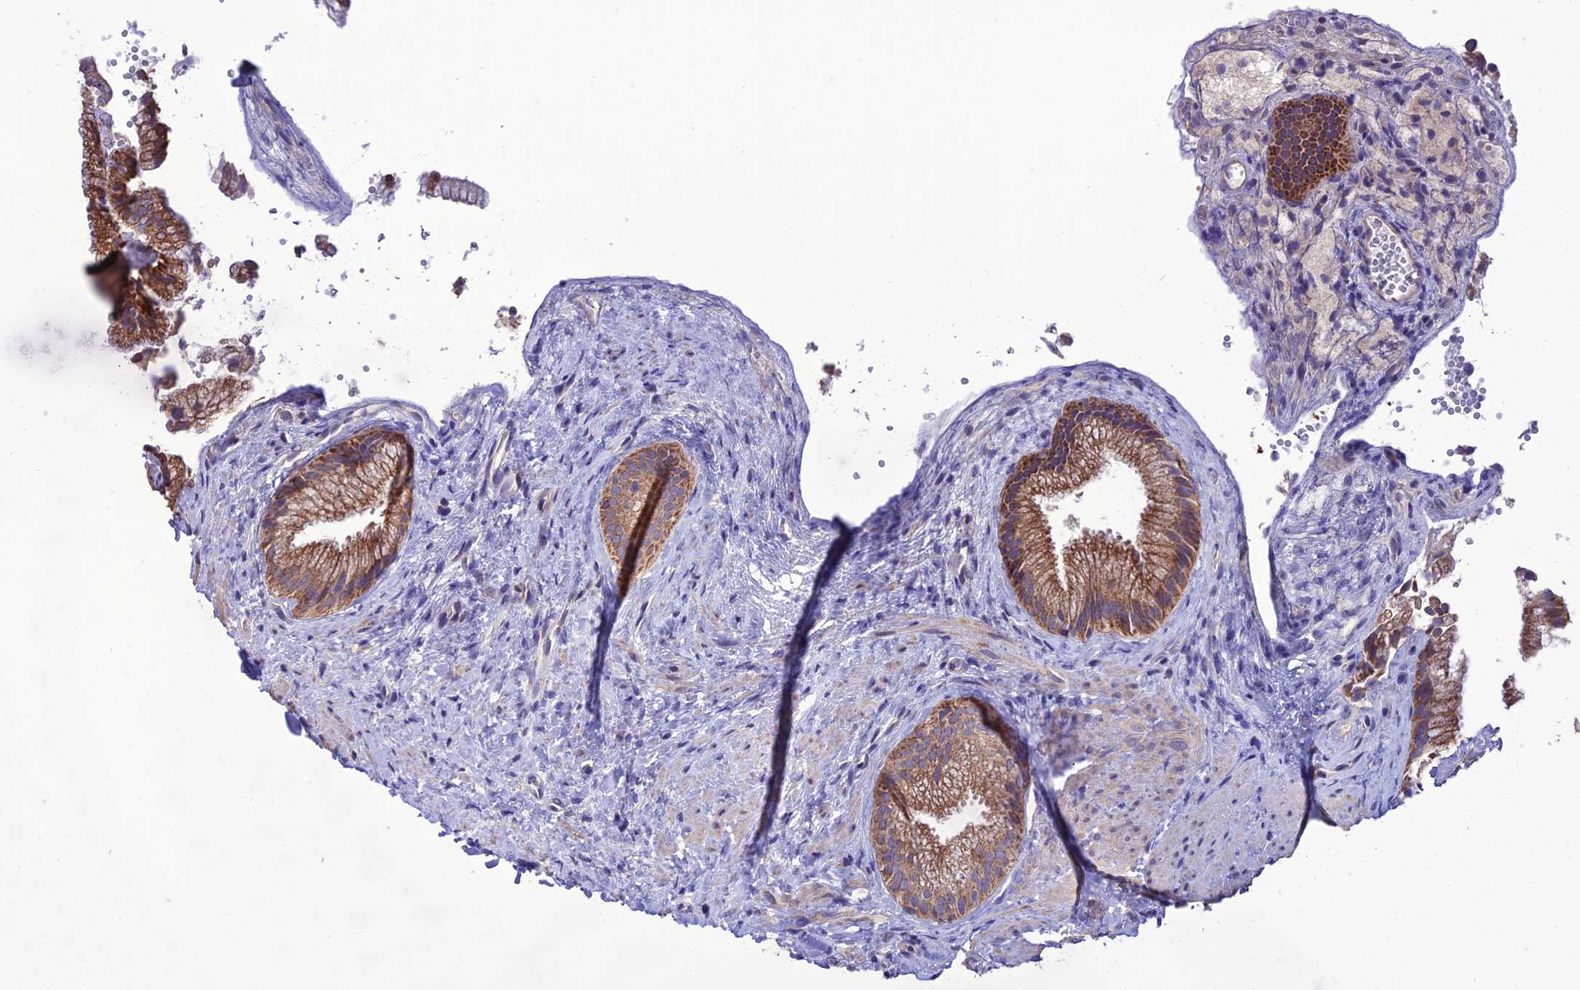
{"staining": {"intensity": "strong", "quantity": ">75%", "location": "cytoplasmic/membranous"}, "tissue": "gallbladder", "cell_type": "Glandular cells", "image_type": "normal", "snomed": [{"axis": "morphology", "description": "Normal tissue, NOS"}, {"axis": "morphology", "description": "Inflammation, NOS"}, {"axis": "topography", "description": "Gallbladder"}], "caption": "Immunohistochemistry (IHC) (DAB) staining of benign human gallbladder demonstrates strong cytoplasmic/membranous protein positivity in approximately >75% of glandular cells.", "gene": "HOGA1", "patient": {"sex": "male", "age": 51}}